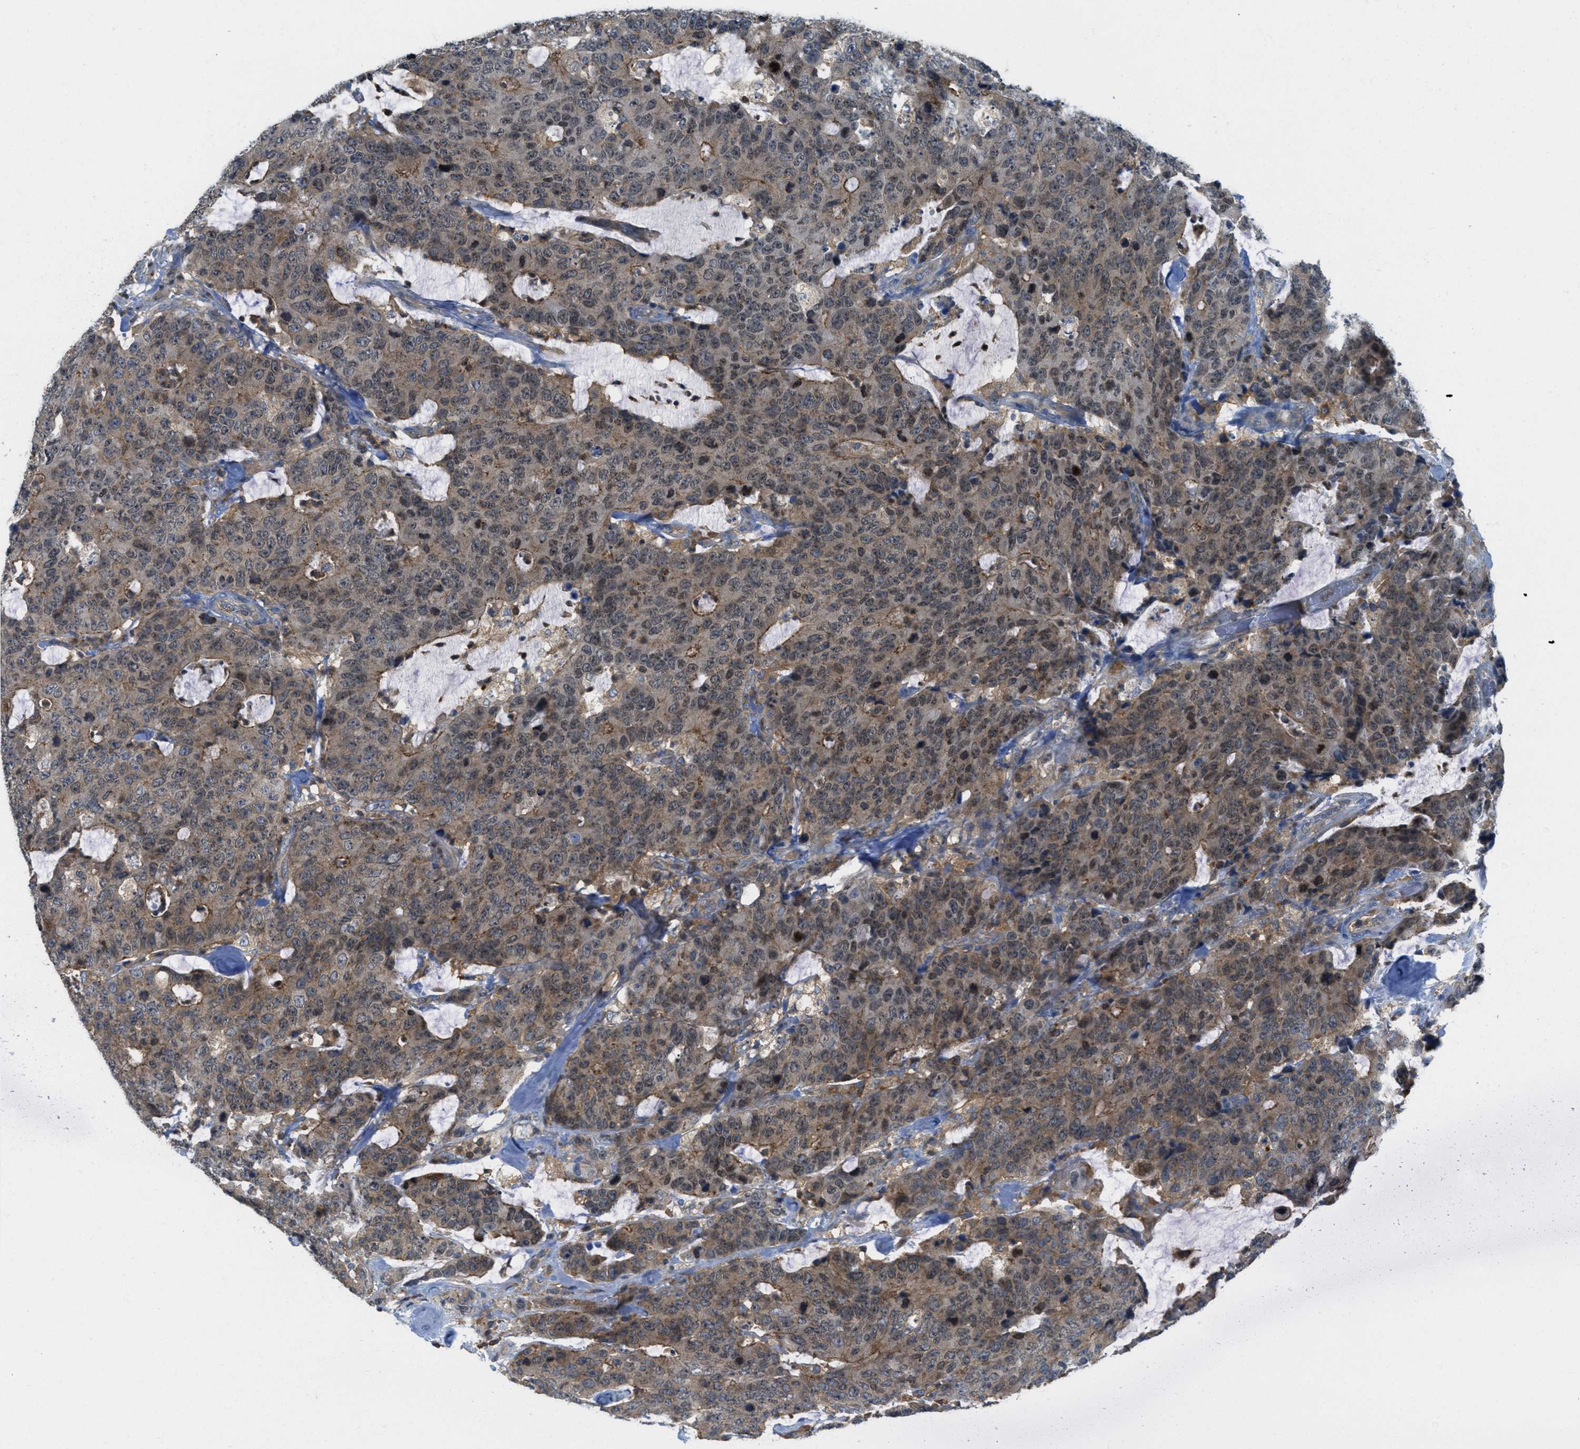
{"staining": {"intensity": "weak", "quantity": ">75%", "location": "cytoplasmic/membranous"}, "tissue": "colorectal cancer", "cell_type": "Tumor cells", "image_type": "cancer", "snomed": [{"axis": "morphology", "description": "Adenocarcinoma, NOS"}, {"axis": "topography", "description": "Colon"}], "caption": "Tumor cells reveal low levels of weak cytoplasmic/membranous staining in about >75% of cells in human adenocarcinoma (colorectal). (Stains: DAB in brown, nuclei in blue, Microscopy: brightfield microscopy at high magnification).", "gene": "GRIK2", "patient": {"sex": "female", "age": 86}}